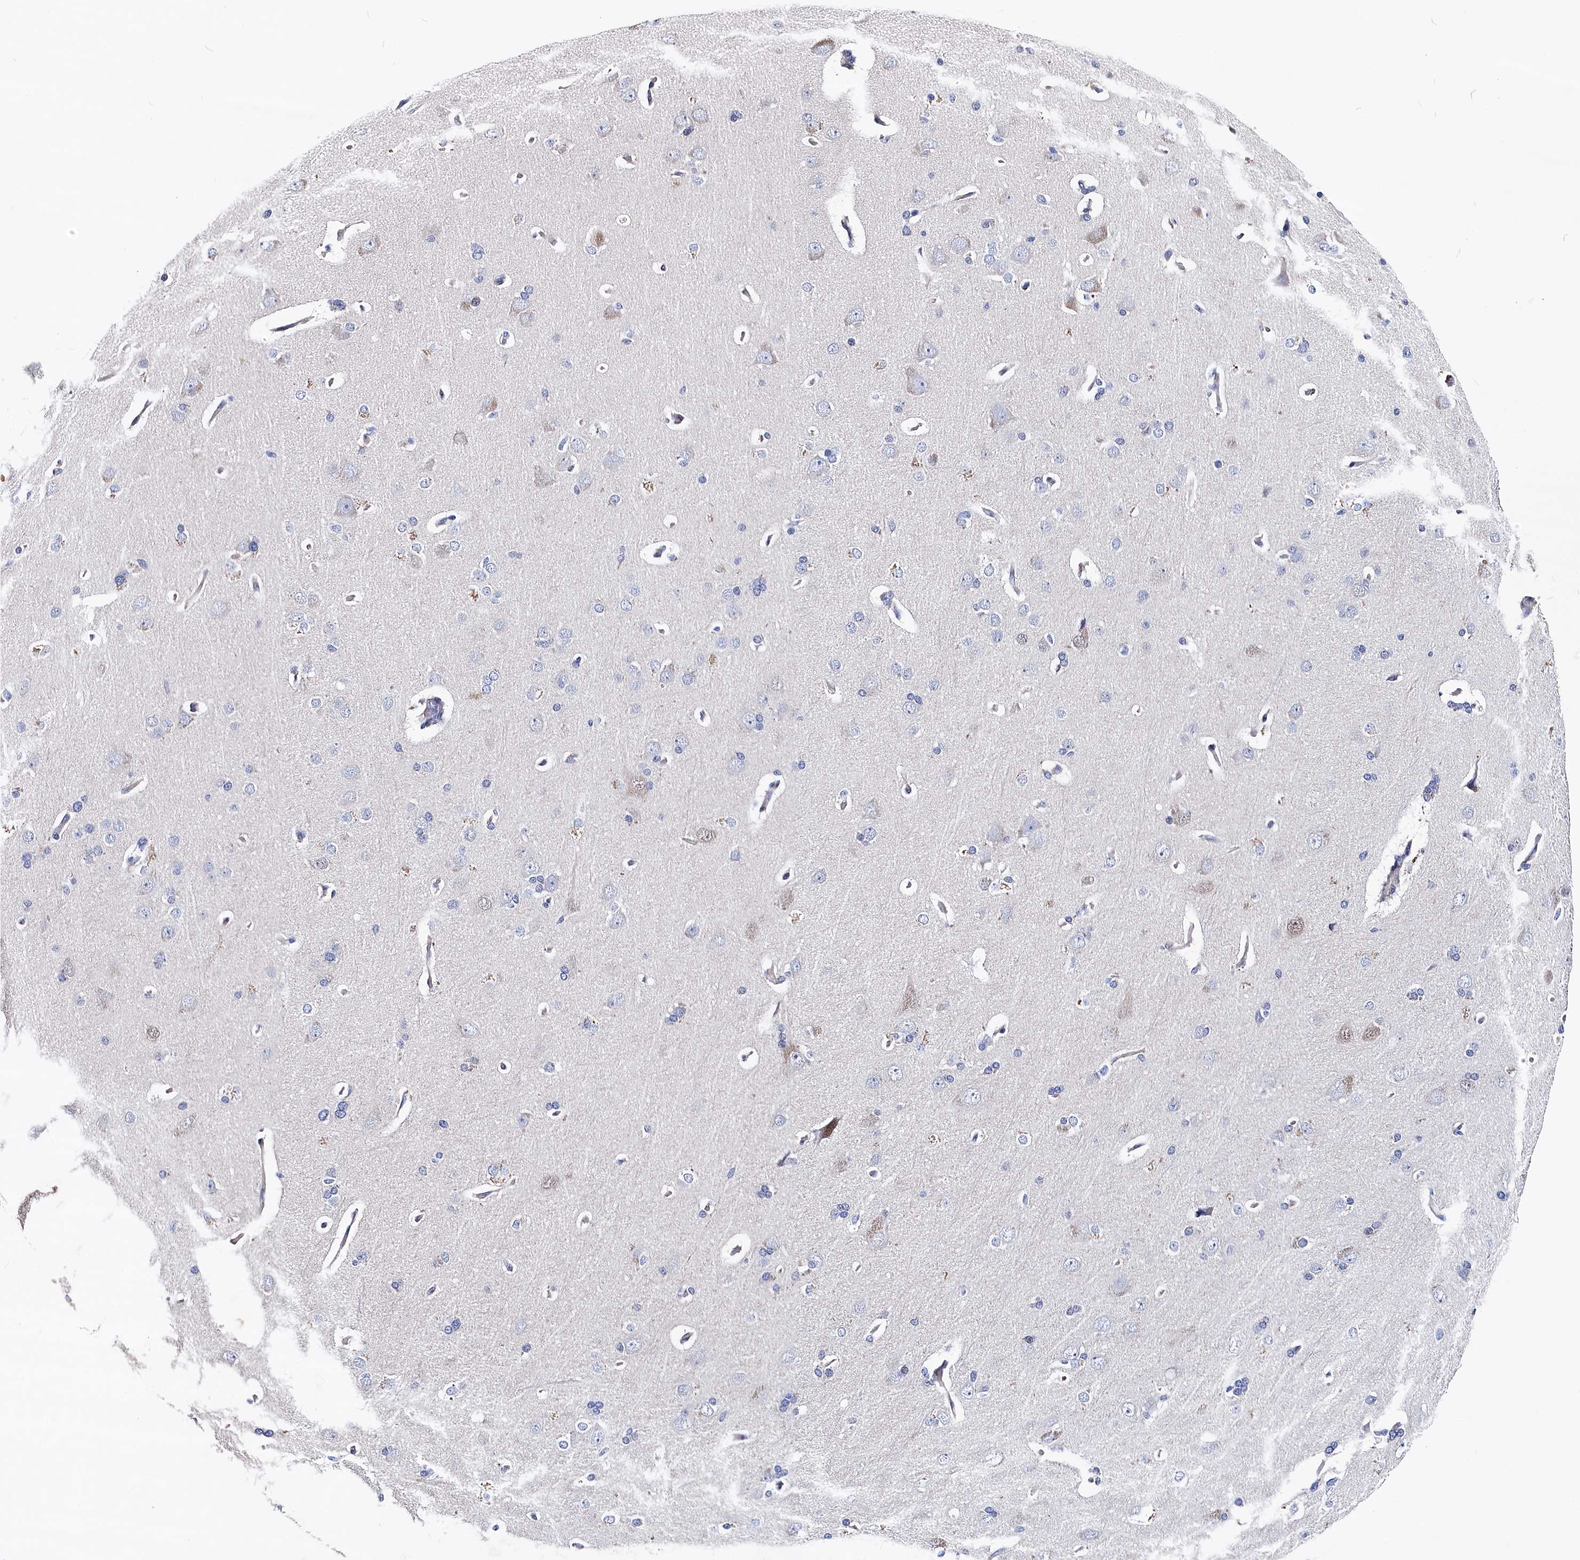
{"staining": {"intensity": "negative", "quantity": "none", "location": "none"}, "tissue": "cerebral cortex", "cell_type": "Endothelial cells", "image_type": "normal", "snomed": [{"axis": "morphology", "description": "Normal tissue, NOS"}, {"axis": "topography", "description": "Cerebral cortex"}], "caption": "Endothelial cells are negative for brown protein staining in unremarkable cerebral cortex. (DAB immunohistochemistry (IHC) visualized using brightfield microscopy, high magnification).", "gene": "BHMT", "patient": {"sex": "male", "age": 62}}